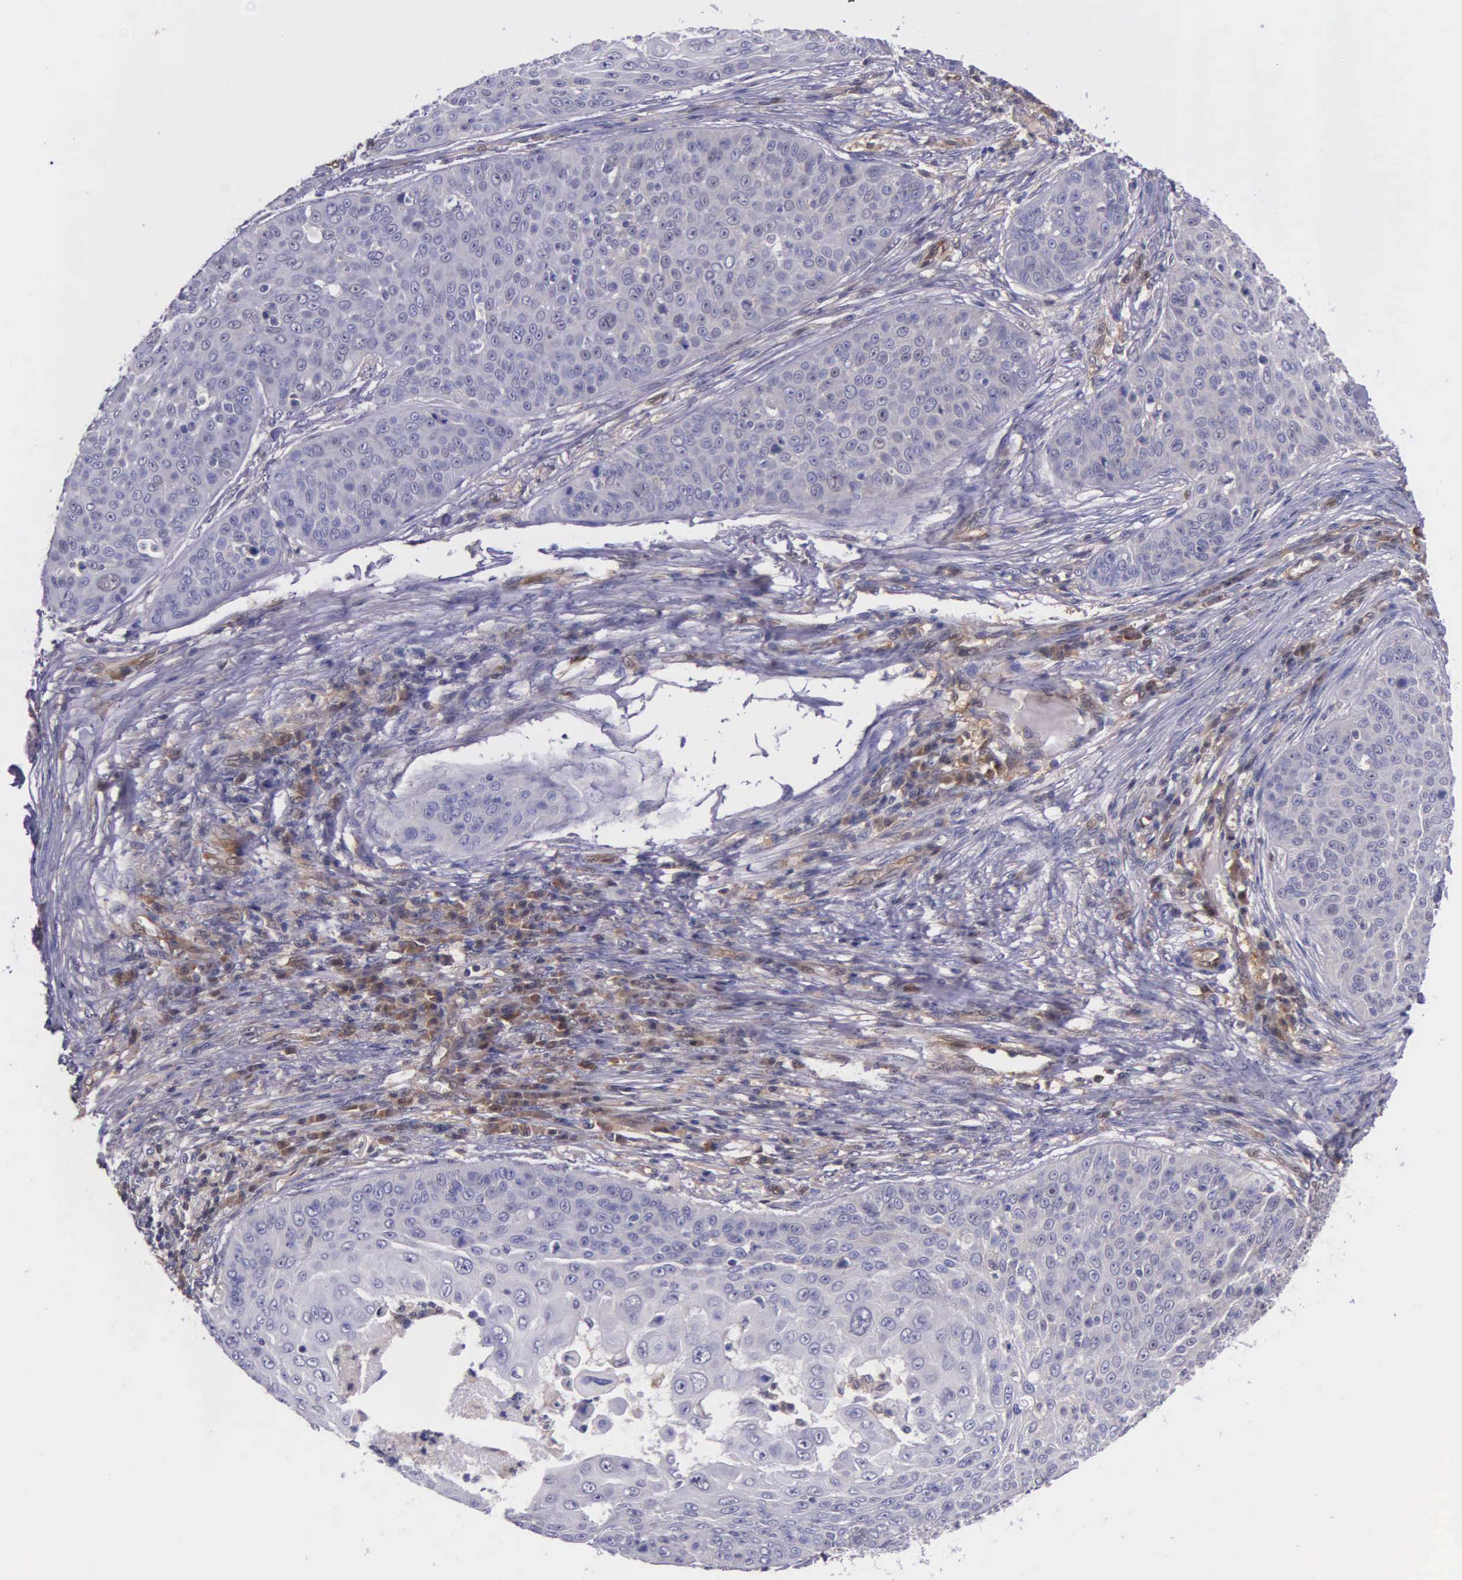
{"staining": {"intensity": "negative", "quantity": "none", "location": "none"}, "tissue": "skin cancer", "cell_type": "Tumor cells", "image_type": "cancer", "snomed": [{"axis": "morphology", "description": "Squamous cell carcinoma, NOS"}, {"axis": "topography", "description": "Skin"}], "caption": "This is a photomicrograph of immunohistochemistry staining of skin squamous cell carcinoma, which shows no staining in tumor cells.", "gene": "GMPR2", "patient": {"sex": "male", "age": 82}}